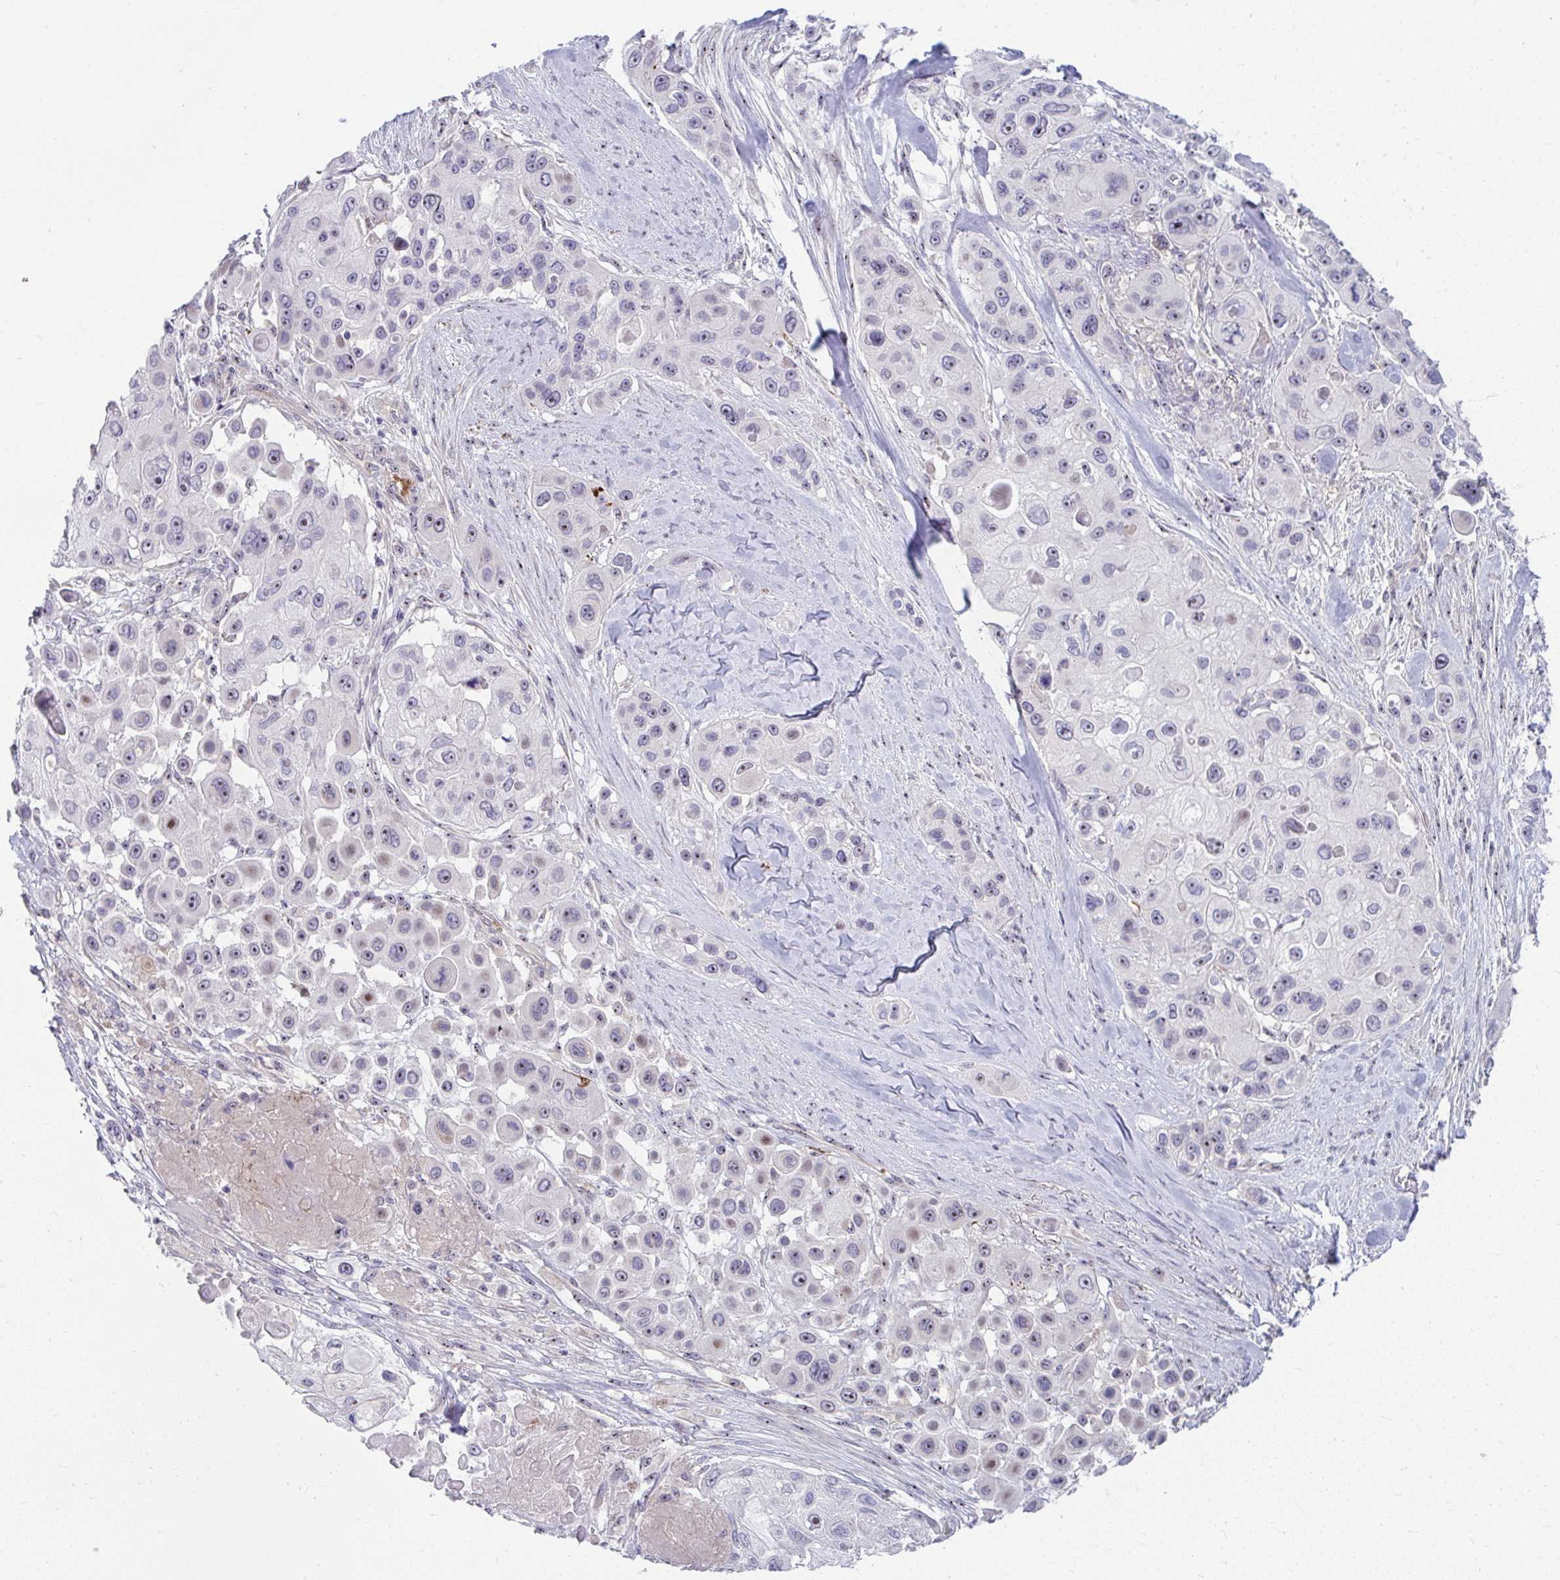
{"staining": {"intensity": "negative", "quantity": "none", "location": "none"}, "tissue": "skin cancer", "cell_type": "Tumor cells", "image_type": "cancer", "snomed": [{"axis": "morphology", "description": "Squamous cell carcinoma, NOS"}, {"axis": "topography", "description": "Skin"}], "caption": "Skin cancer was stained to show a protein in brown. There is no significant staining in tumor cells.", "gene": "MUS81", "patient": {"sex": "male", "age": 67}}